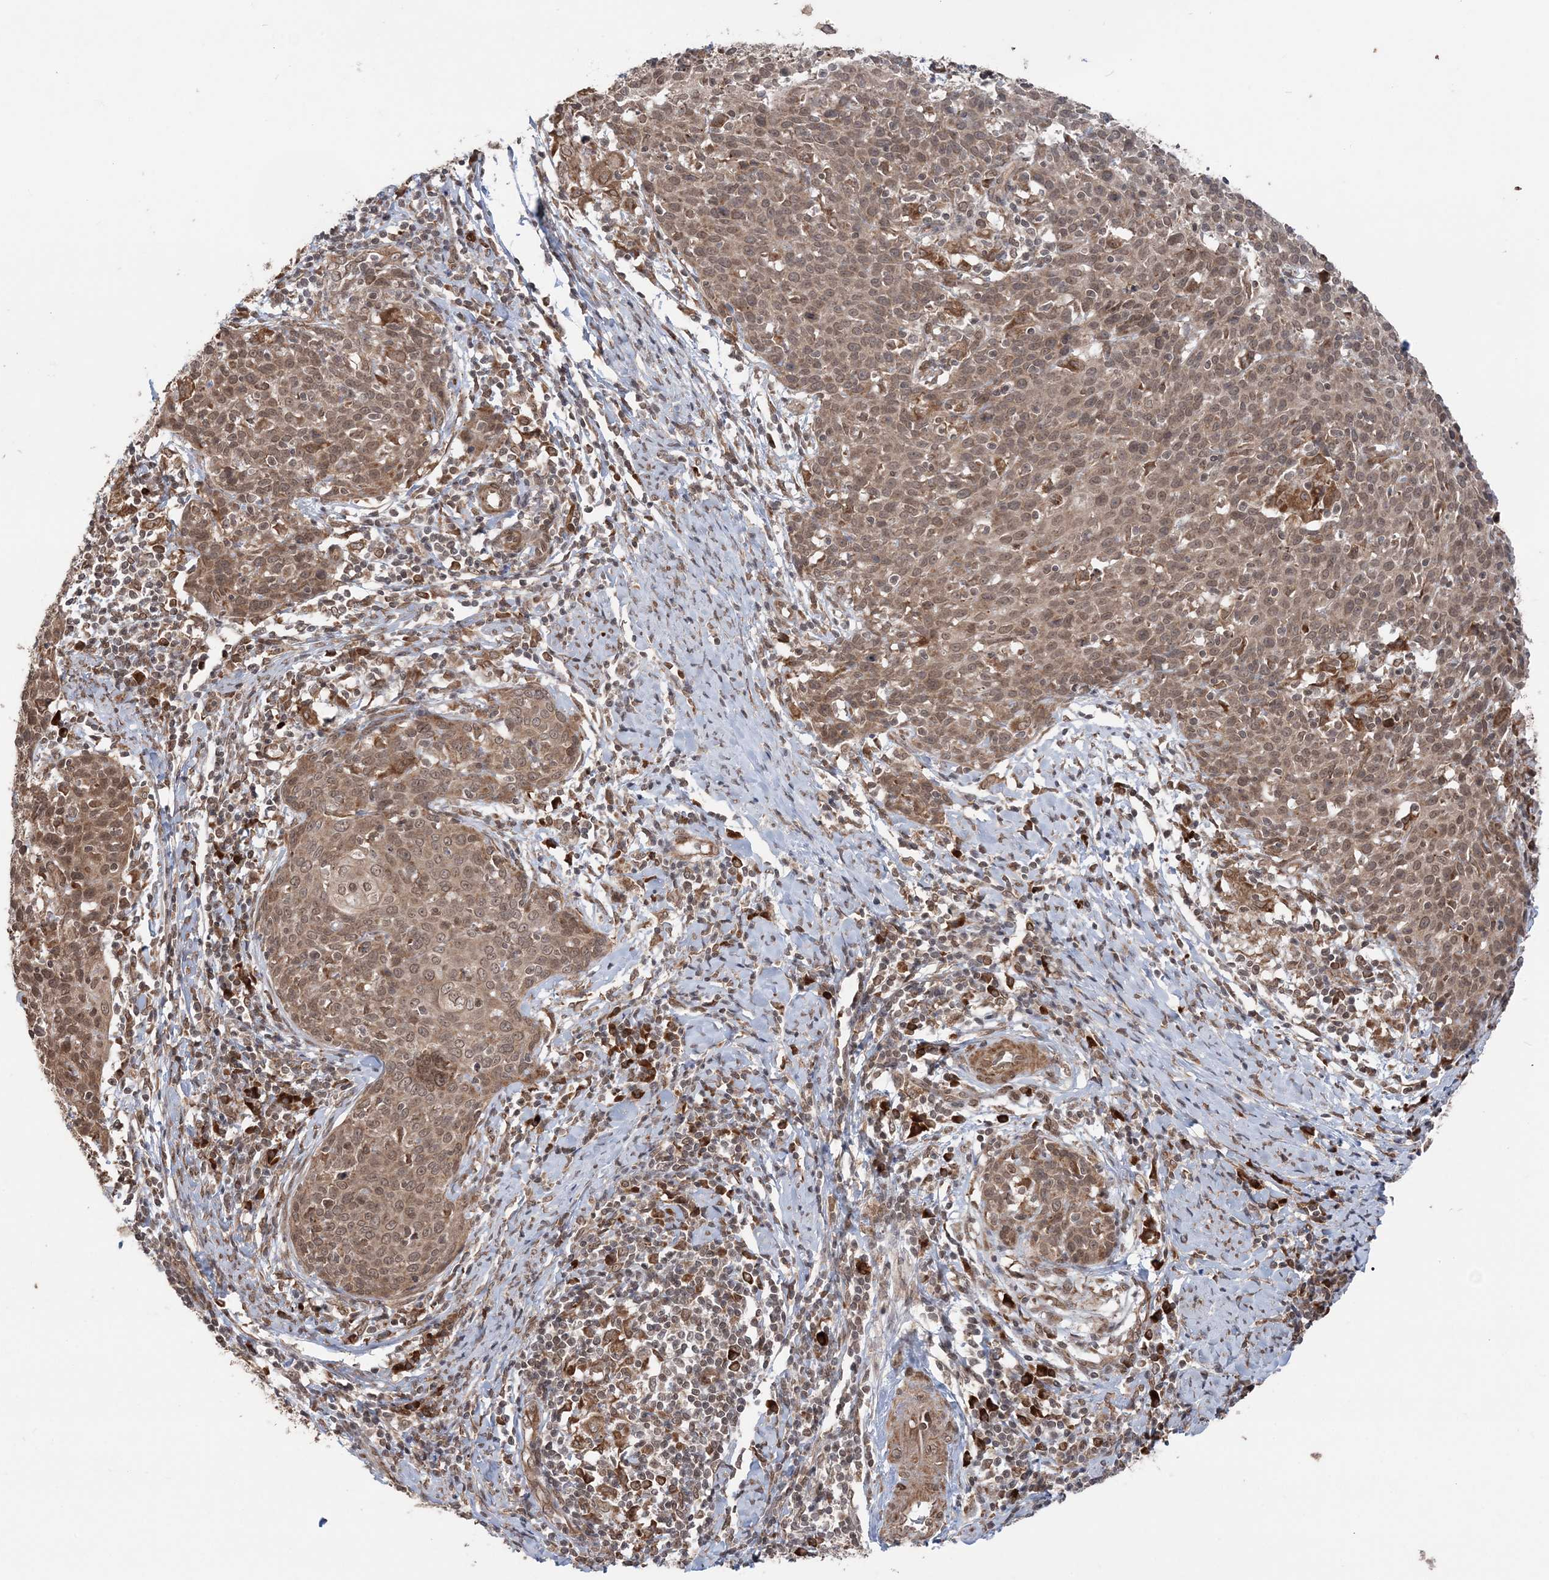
{"staining": {"intensity": "moderate", "quantity": ">75%", "location": "cytoplasmic/membranous,nuclear"}, "tissue": "cervical cancer", "cell_type": "Tumor cells", "image_type": "cancer", "snomed": [{"axis": "morphology", "description": "Squamous cell carcinoma, NOS"}, {"axis": "topography", "description": "Cervix"}], "caption": "This micrograph shows immunohistochemistry staining of human cervical cancer, with medium moderate cytoplasmic/membranous and nuclear positivity in approximately >75% of tumor cells.", "gene": "TMED10", "patient": {"sex": "female", "age": 38}}